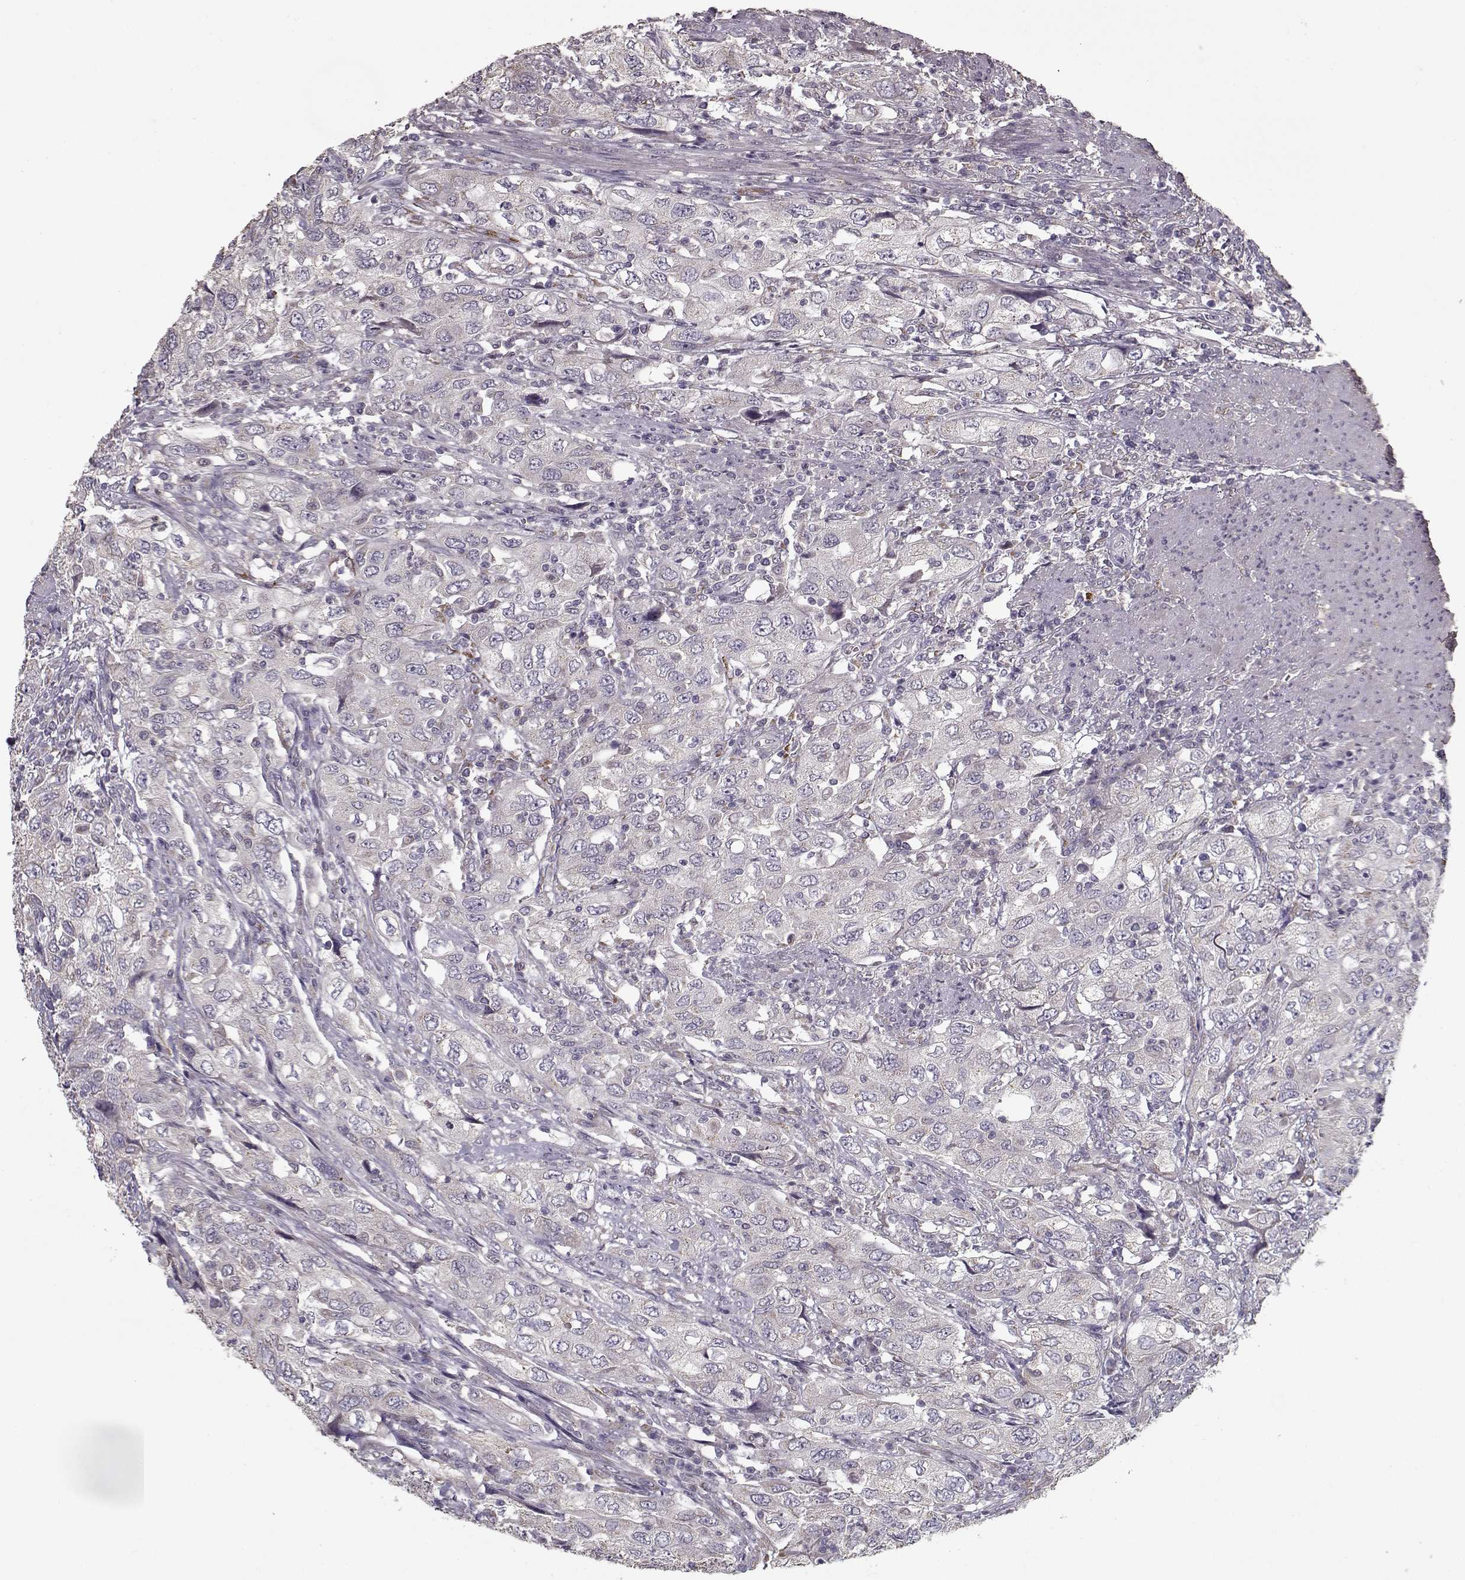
{"staining": {"intensity": "negative", "quantity": "none", "location": "none"}, "tissue": "urothelial cancer", "cell_type": "Tumor cells", "image_type": "cancer", "snomed": [{"axis": "morphology", "description": "Urothelial carcinoma, High grade"}, {"axis": "topography", "description": "Urinary bladder"}], "caption": "Tumor cells show no significant positivity in urothelial carcinoma (high-grade).", "gene": "LAMA2", "patient": {"sex": "male", "age": 76}}